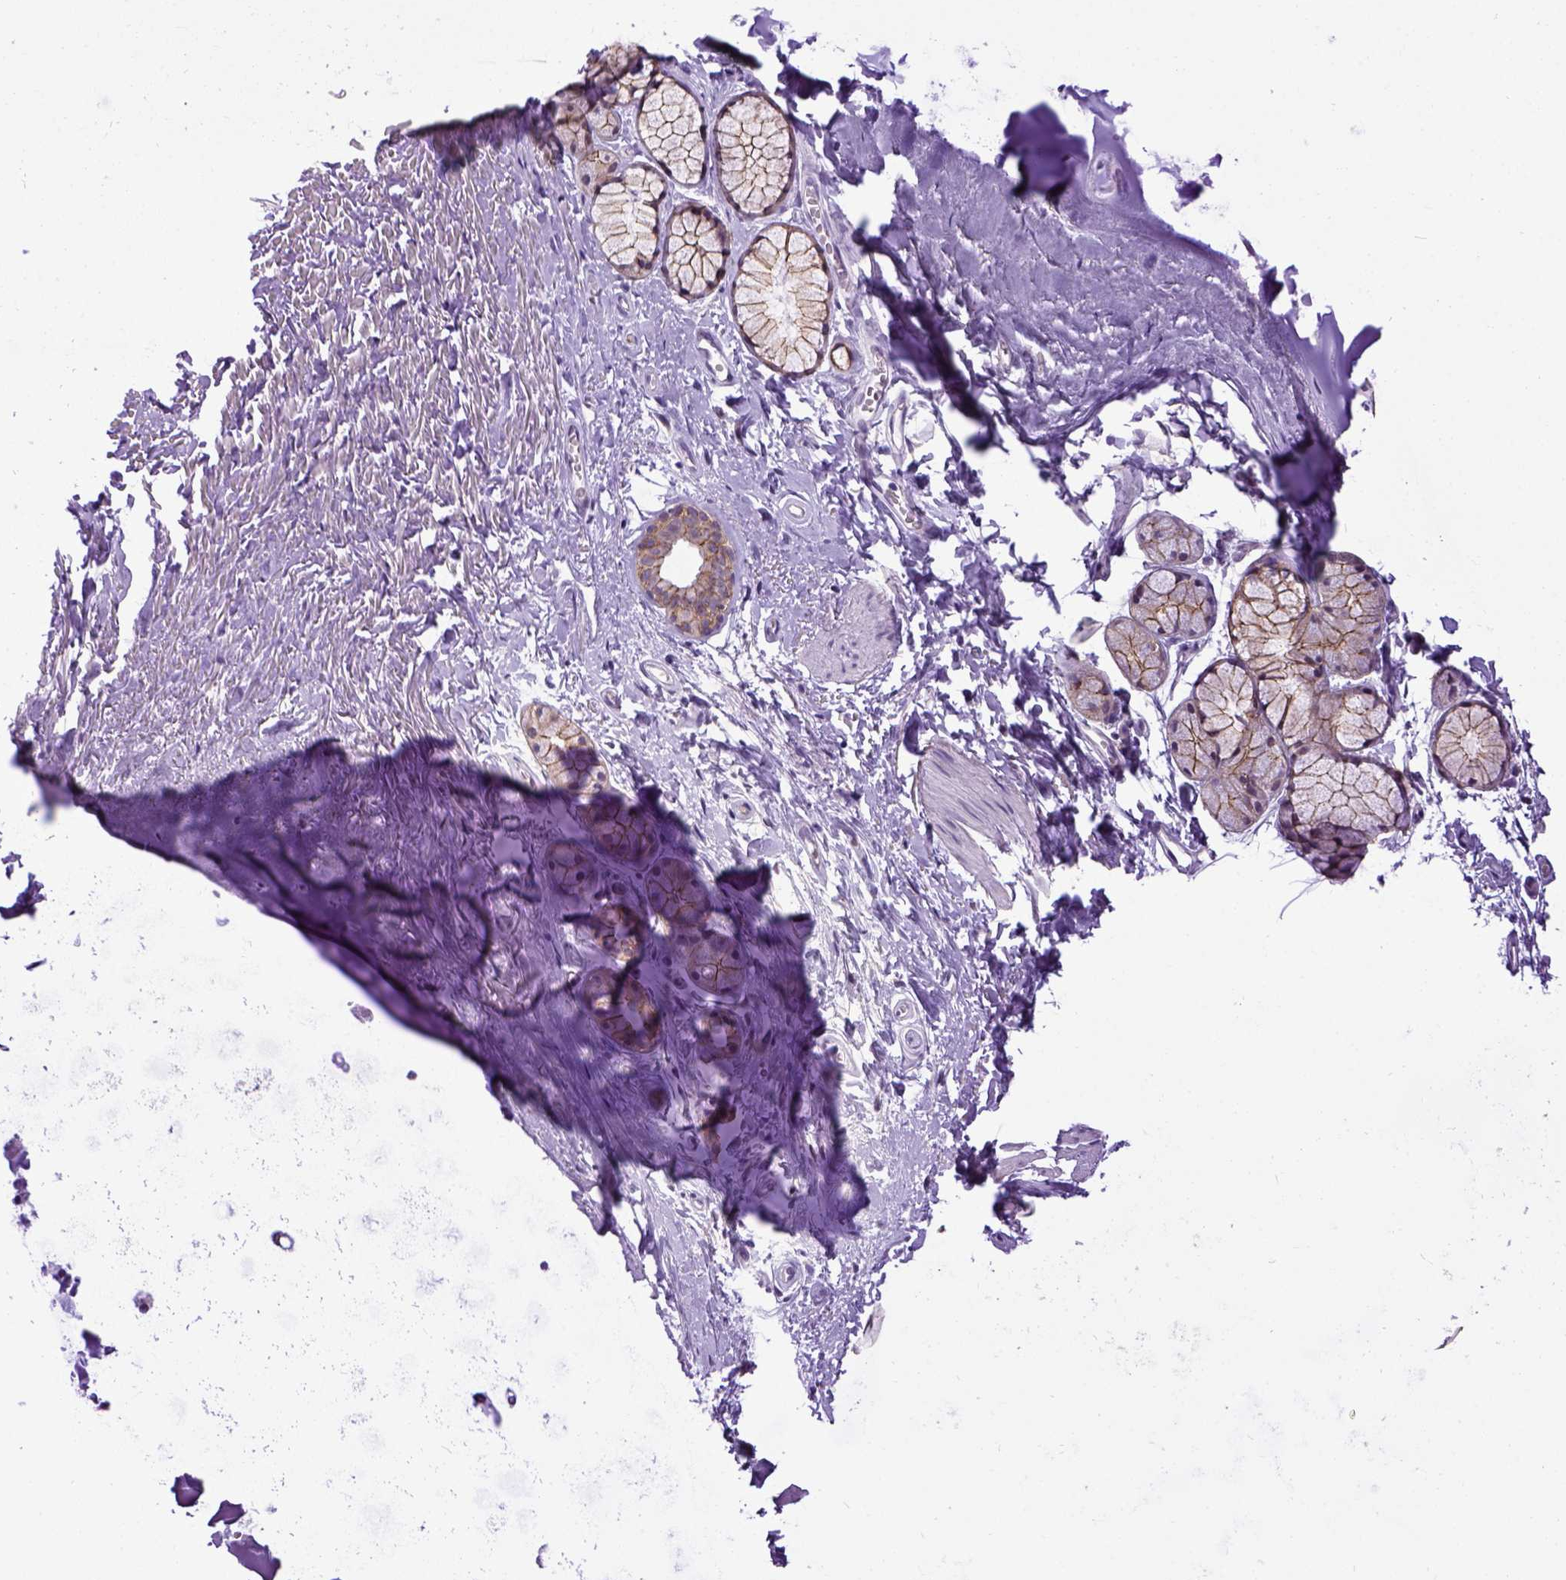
{"staining": {"intensity": "negative", "quantity": "none", "location": "none"}, "tissue": "soft tissue", "cell_type": "Chondrocytes", "image_type": "normal", "snomed": [{"axis": "morphology", "description": "Normal tissue, NOS"}, {"axis": "topography", "description": "Cartilage tissue"}, {"axis": "topography", "description": "Bronchus"}], "caption": "Micrograph shows no protein positivity in chondrocytes of normal soft tissue.", "gene": "CDH1", "patient": {"sex": "female", "age": 79}}